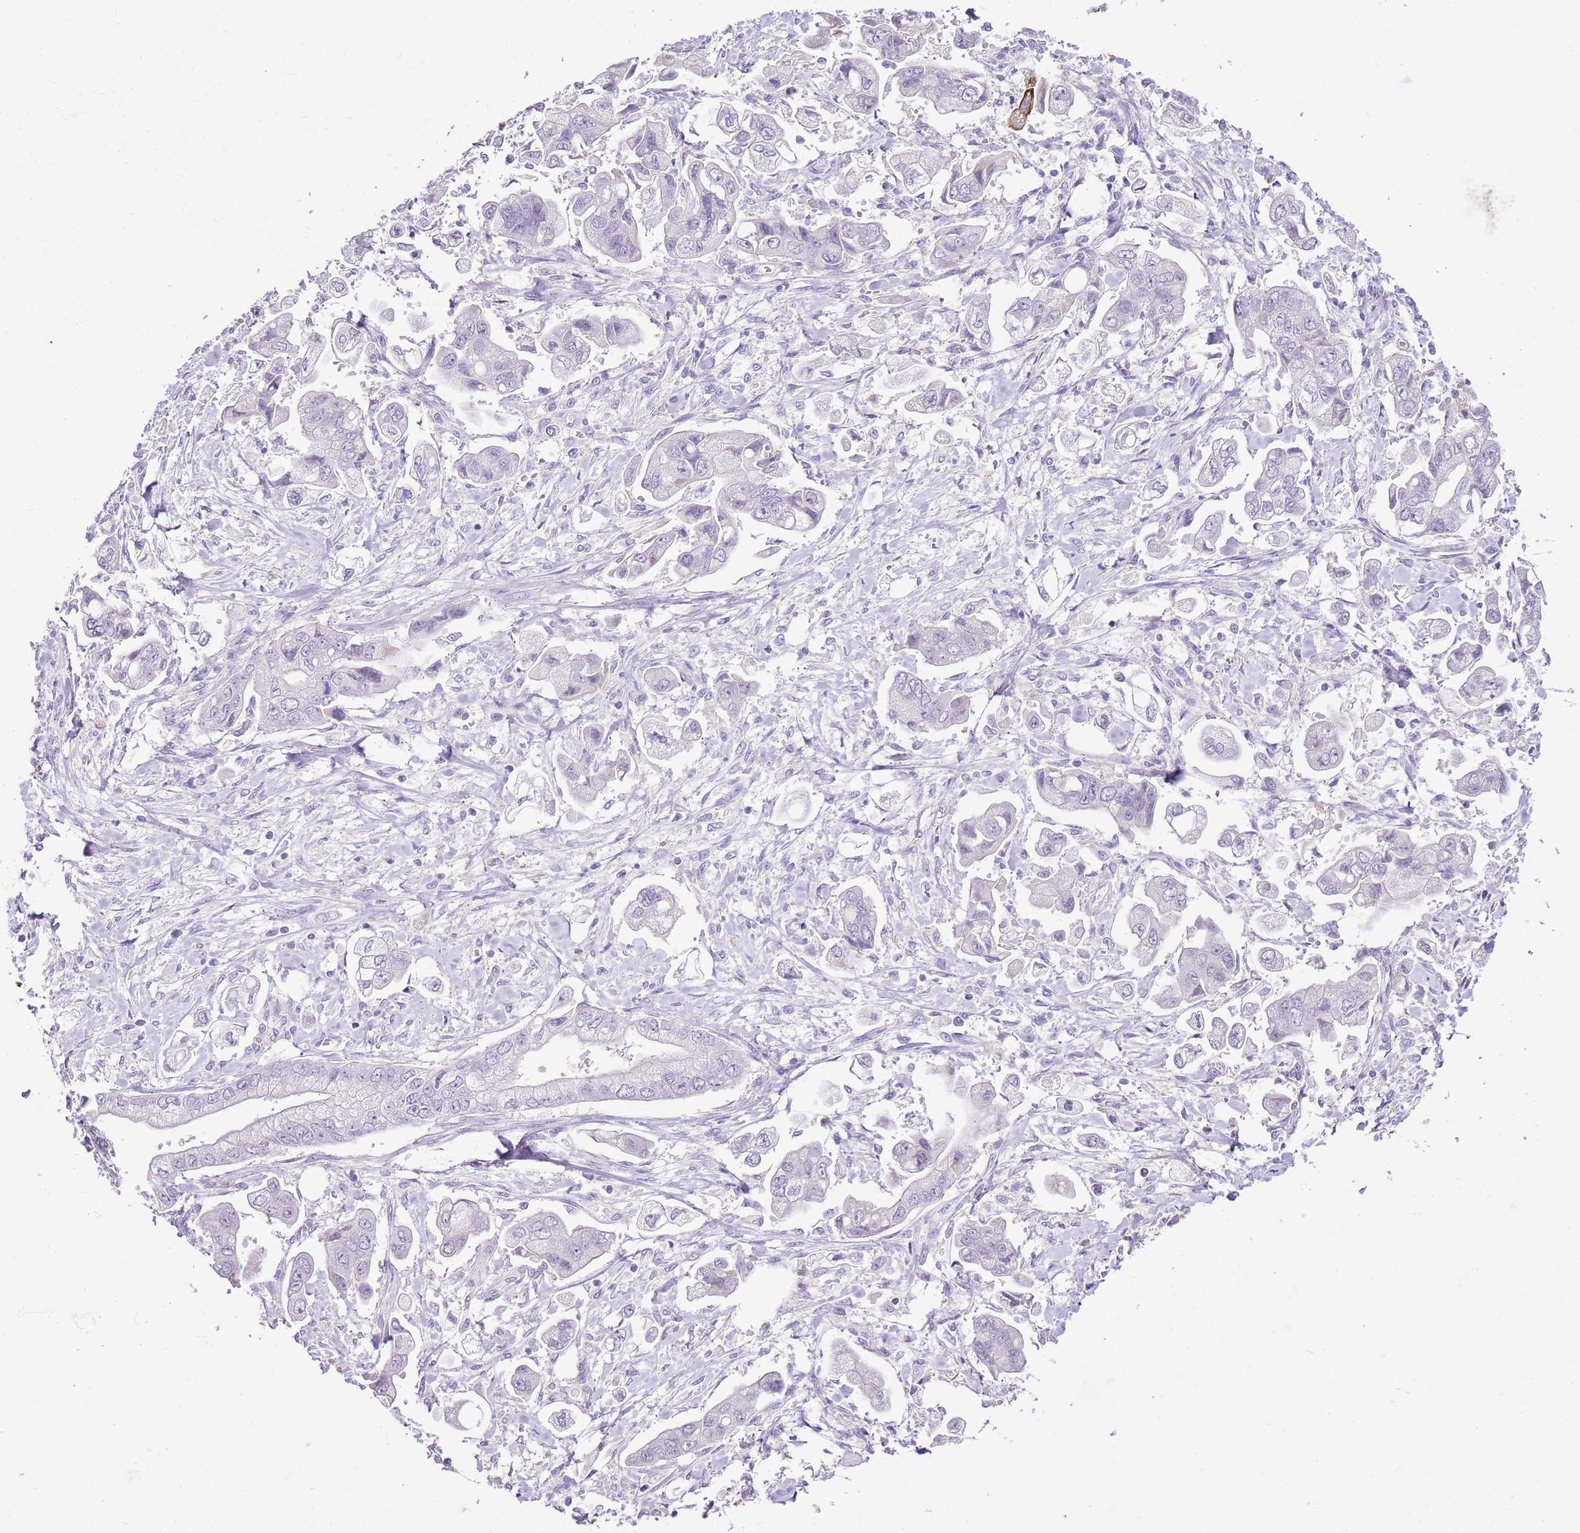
{"staining": {"intensity": "negative", "quantity": "none", "location": "none"}, "tissue": "stomach cancer", "cell_type": "Tumor cells", "image_type": "cancer", "snomed": [{"axis": "morphology", "description": "Adenocarcinoma, NOS"}, {"axis": "topography", "description": "Stomach"}], "caption": "Human adenocarcinoma (stomach) stained for a protein using immunohistochemistry (IHC) reveals no staining in tumor cells.", "gene": "XPO7", "patient": {"sex": "male", "age": 62}}